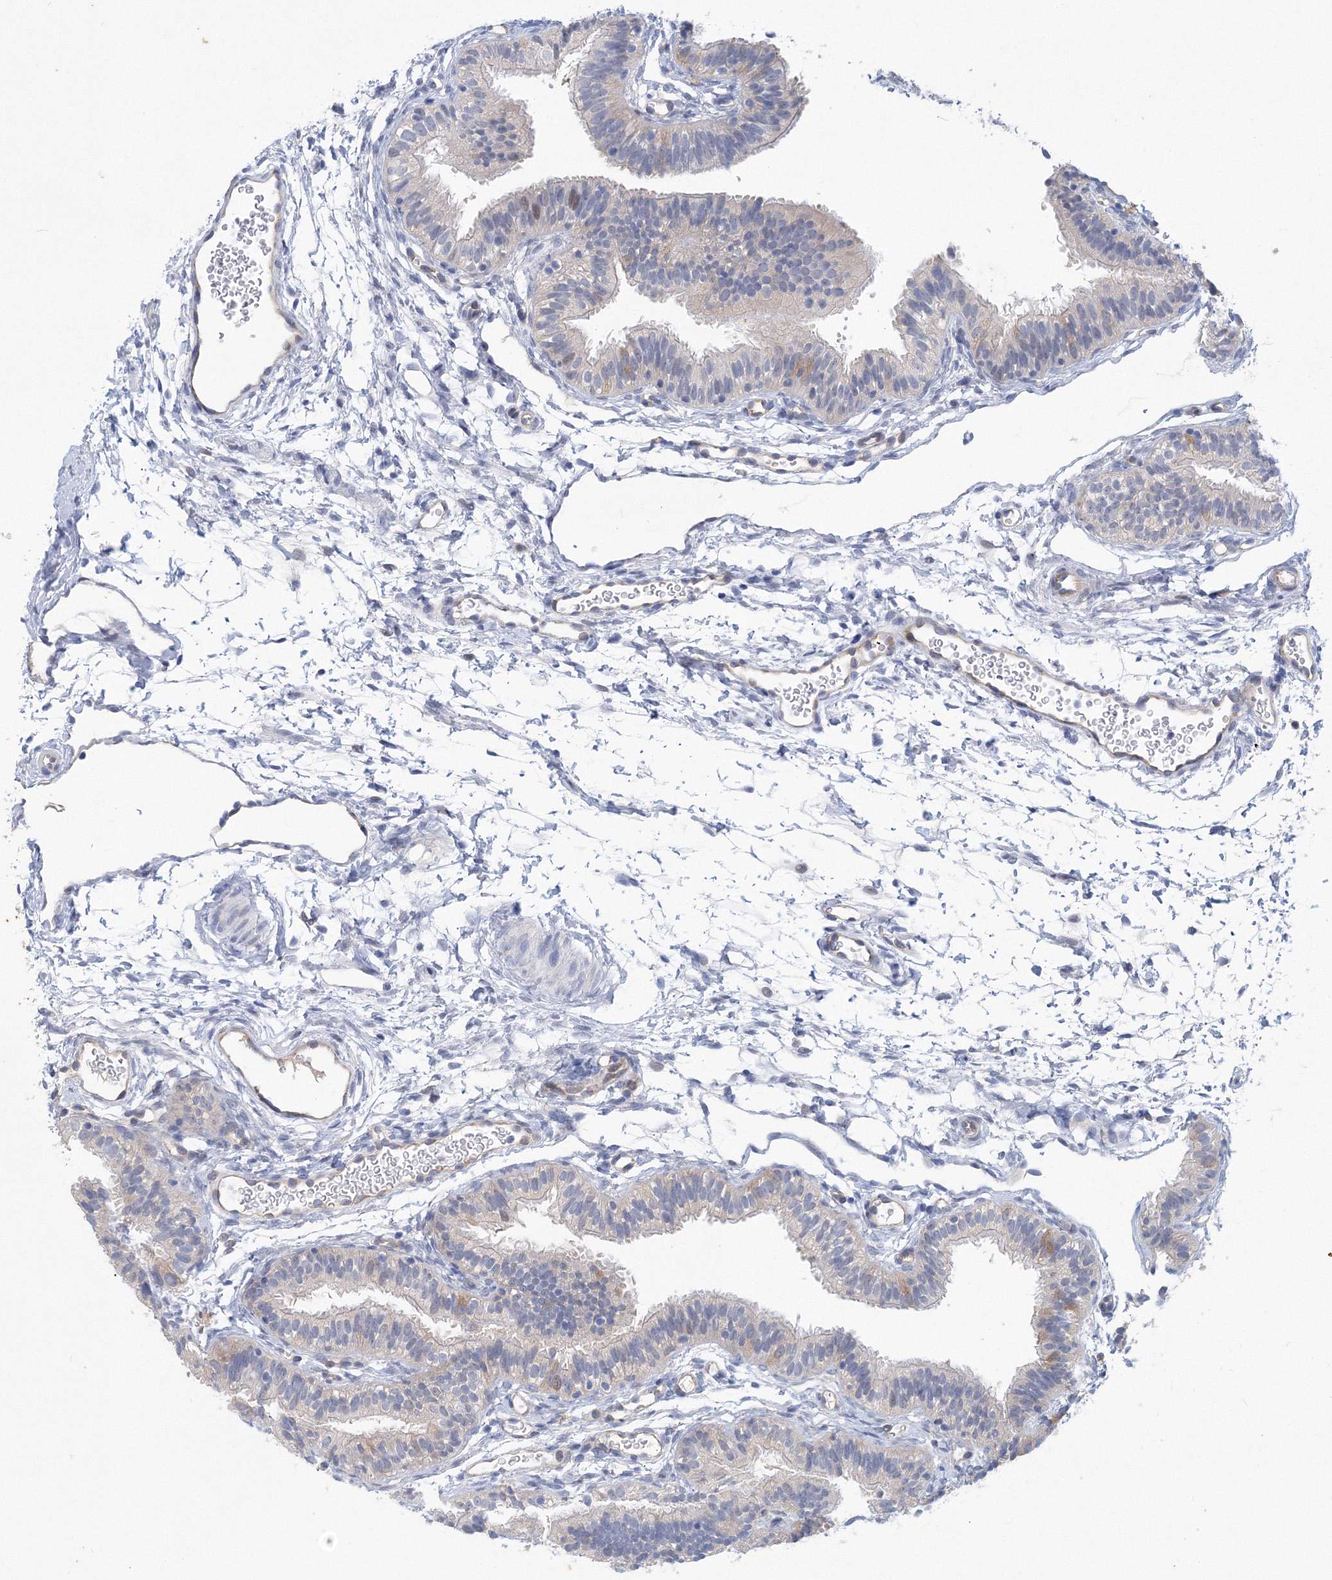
{"staining": {"intensity": "negative", "quantity": "none", "location": "none"}, "tissue": "fallopian tube", "cell_type": "Glandular cells", "image_type": "normal", "snomed": [{"axis": "morphology", "description": "Normal tissue, NOS"}, {"axis": "topography", "description": "Fallopian tube"}], "caption": "A high-resolution image shows immunohistochemistry (IHC) staining of normal fallopian tube, which exhibits no significant positivity in glandular cells. Nuclei are stained in blue.", "gene": "TANC1", "patient": {"sex": "female", "age": 35}}